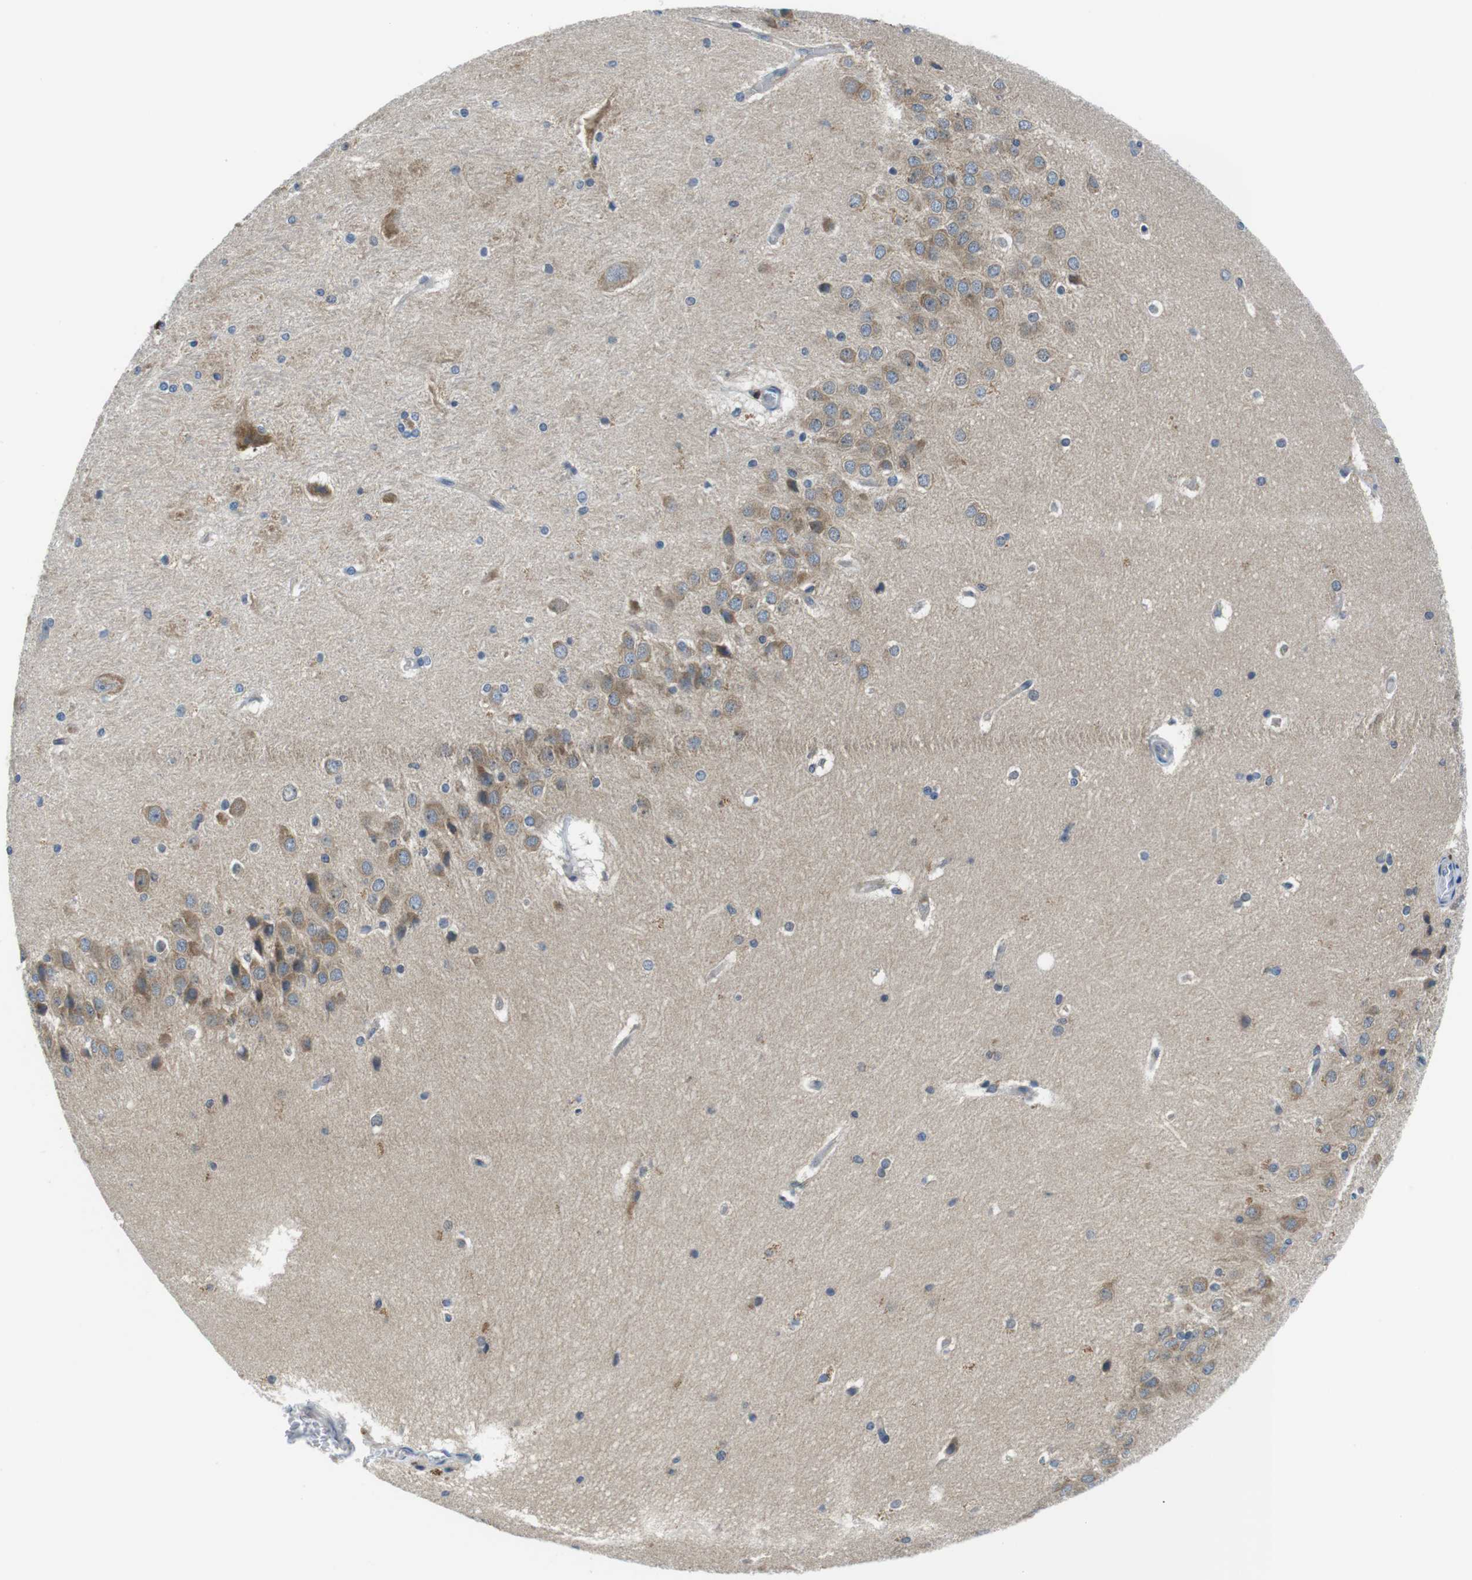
{"staining": {"intensity": "moderate", "quantity": "<25%", "location": "cytoplasmic/membranous"}, "tissue": "hippocampus", "cell_type": "Glial cells", "image_type": "normal", "snomed": [{"axis": "morphology", "description": "Normal tissue, NOS"}, {"axis": "topography", "description": "Hippocampus"}], "caption": "Immunohistochemical staining of benign human hippocampus displays low levels of moderate cytoplasmic/membranous positivity in approximately <25% of glial cells. (IHC, brightfield microscopy, high magnification).", "gene": "PIK3CD", "patient": {"sex": "female", "age": 19}}